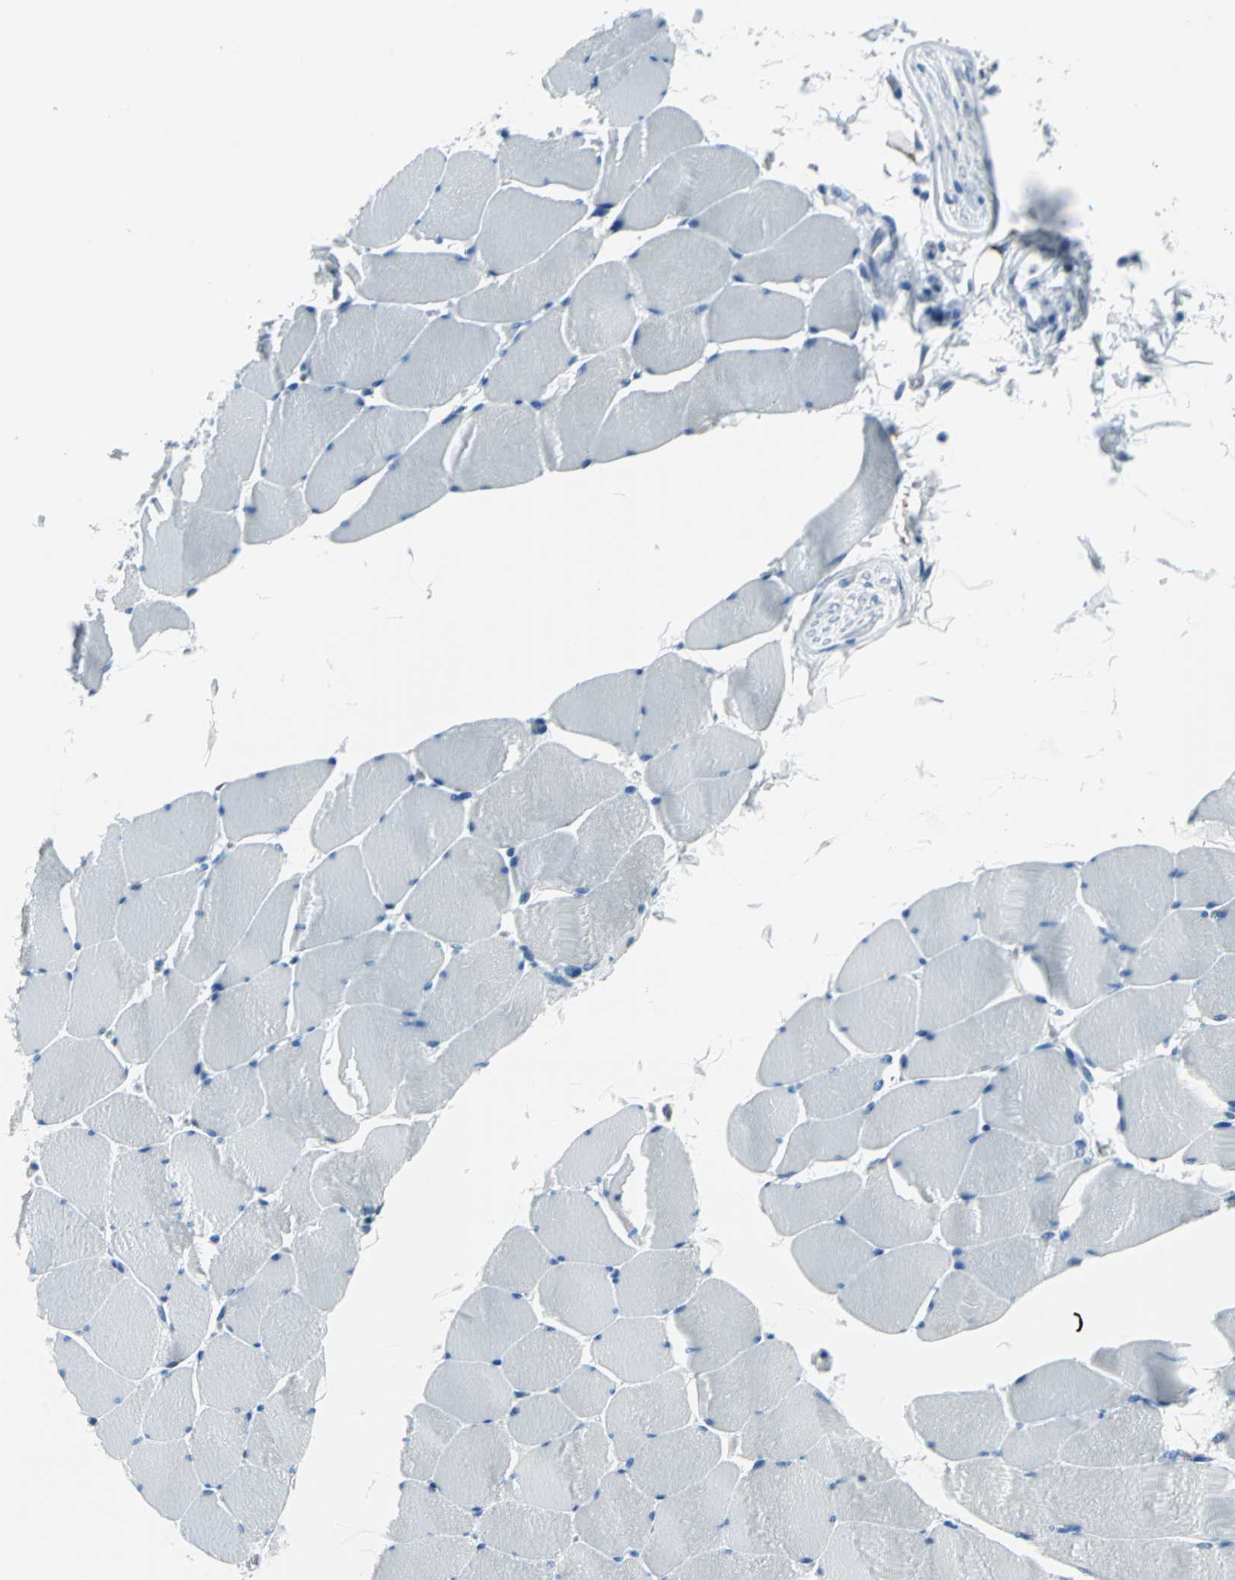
{"staining": {"intensity": "negative", "quantity": "none", "location": "none"}, "tissue": "skeletal muscle", "cell_type": "Myocytes", "image_type": "normal", "snomed": [{"axis": "morphology", "description": "Normal tissue, NOS"}, {"axis": "topography", "description": "Skeletal muscle"}], "caption": "Immunohistochemistry (IHC) of benign skeletal muscle shows no expression in myocytes.", "gene": "CYB5A", "patient": {"sex": "male", "age": 62}}